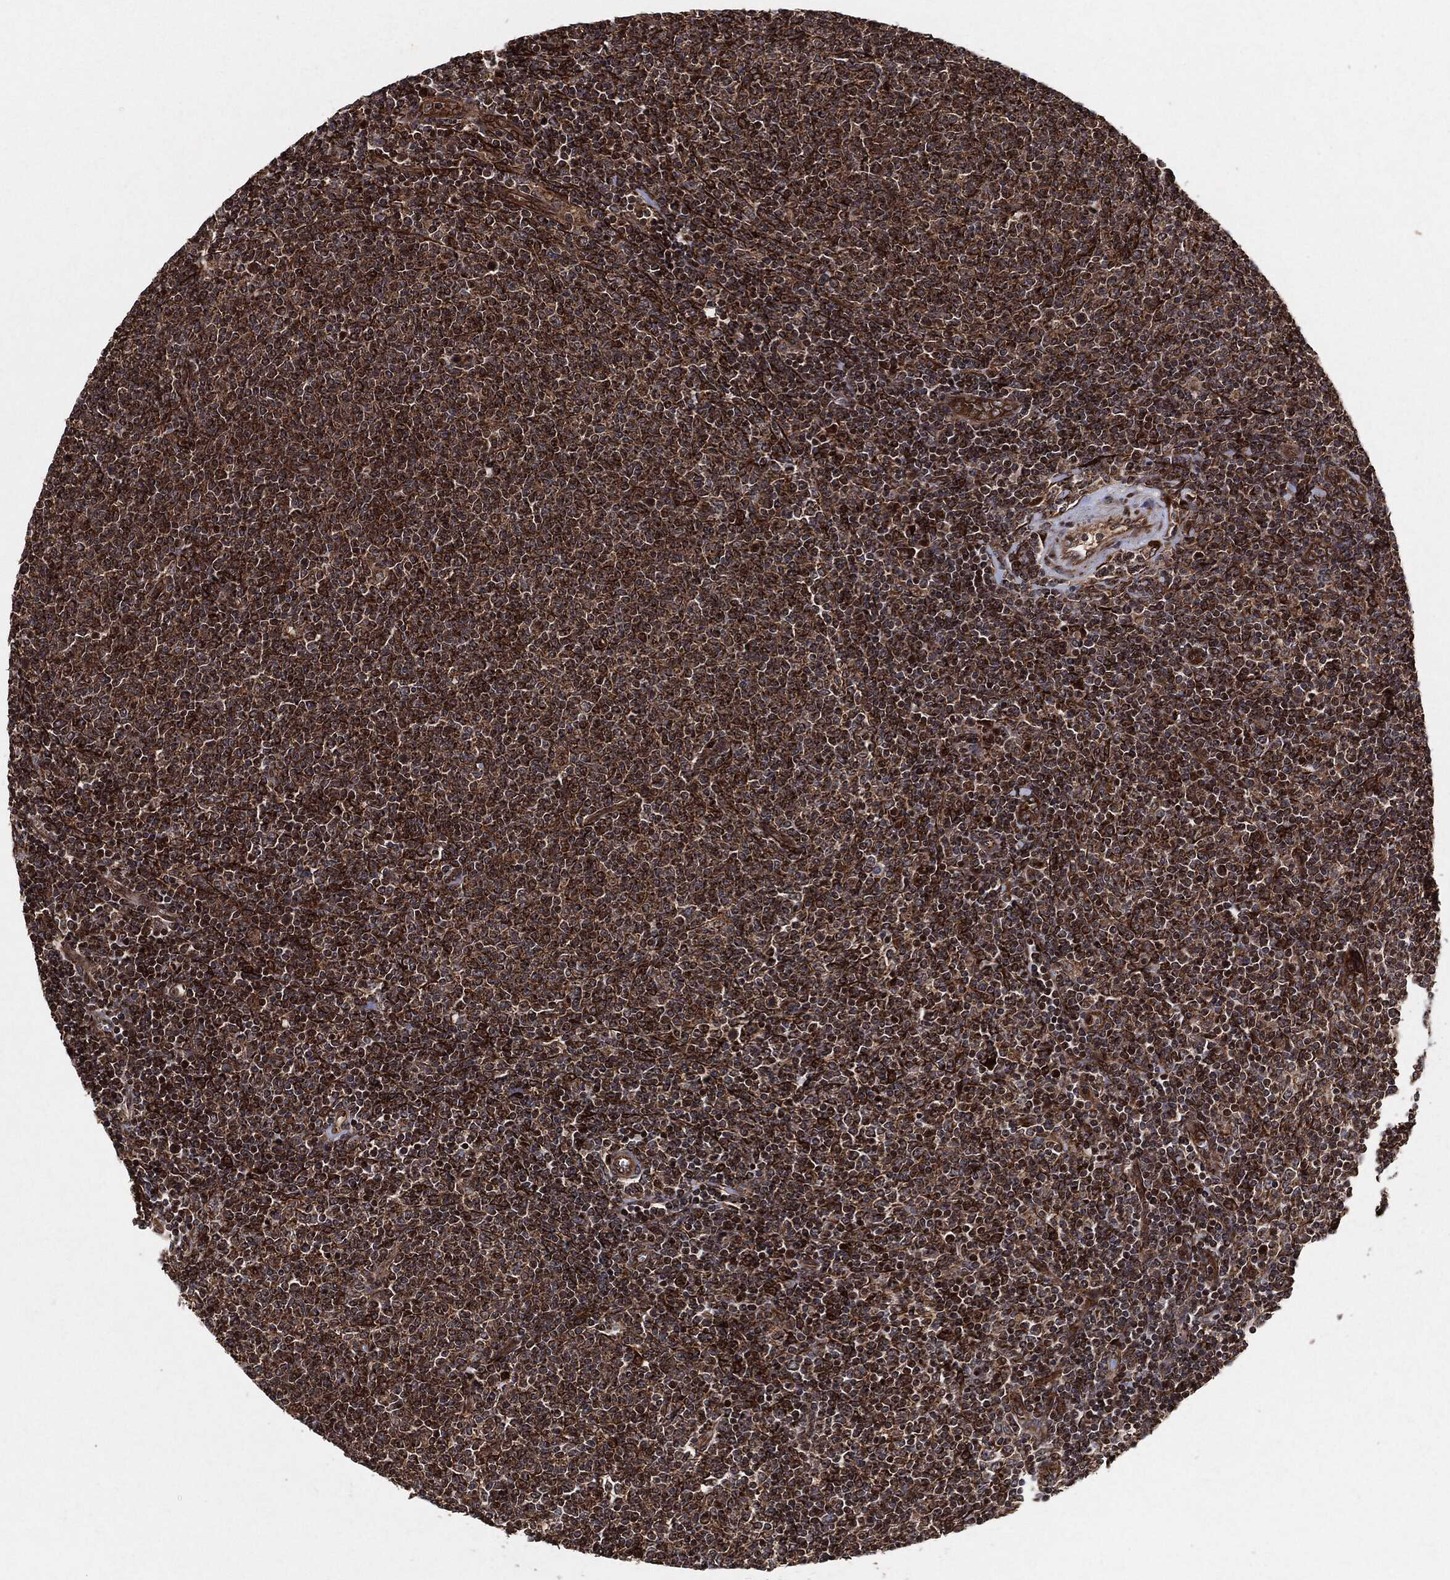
{"staining": {"intensity": "moderate", "quantity": ">75%", "location": "cytoplasmic/membranous"}, "tissue": "lymphoma", "cell_type": "Tumor cells", "image_type": "cancer", "snomed": [{"axis": "morphology", "description": "Malignant lymphoma, non-Hodgkin's type, Low grade"}, {"axis": "topography", "description": "Lymph node"}], "caption": "Human low-grade malignant lymphoma, non-Hodgkin's type stained with a brown dye displays moderate cytoplasmic/membranous positive expression in about >75% of tumor cells.", "gene": "BCAR1", "patient": {"sex": "male", "age": 52}}